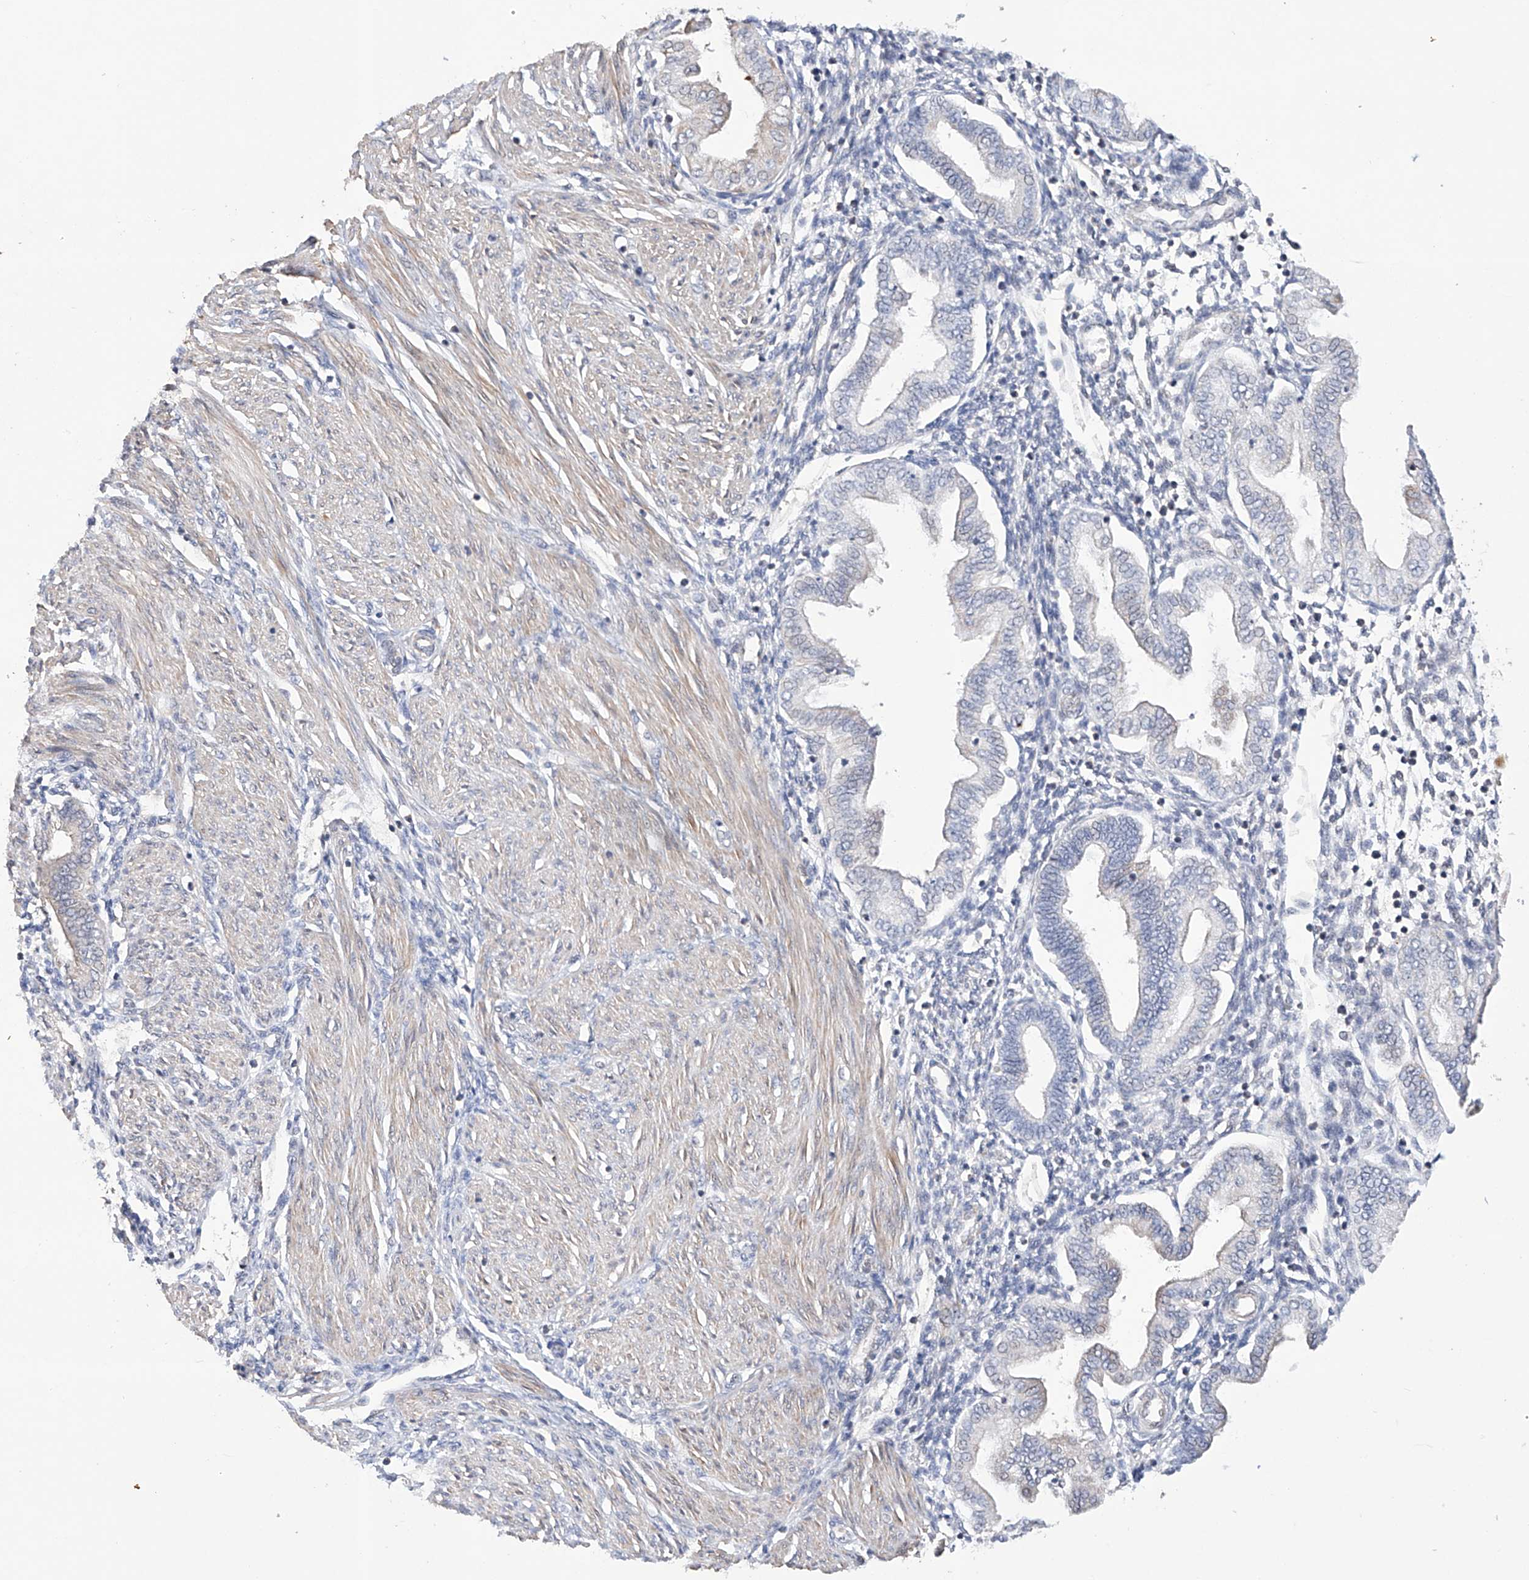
{"staining": {"intensity": "negative", "quantity": "none", "location": "none"}, "tissue": "endometrium", "cell_type": "Cells in endometrial stroma", "image_type": "normal", "snomed": [{"axis": "morphology", "description": "Normal tissue, NOS"}, {"axis": "topography", "description": "Endometrium"}], "caption": "This is an immunohistochemistry micrograph of benign human endometrium. There is no staining in cells in endometrial stroma.", "gene": "AFG1L", "patient": {"sex": "female", "age": 53}}